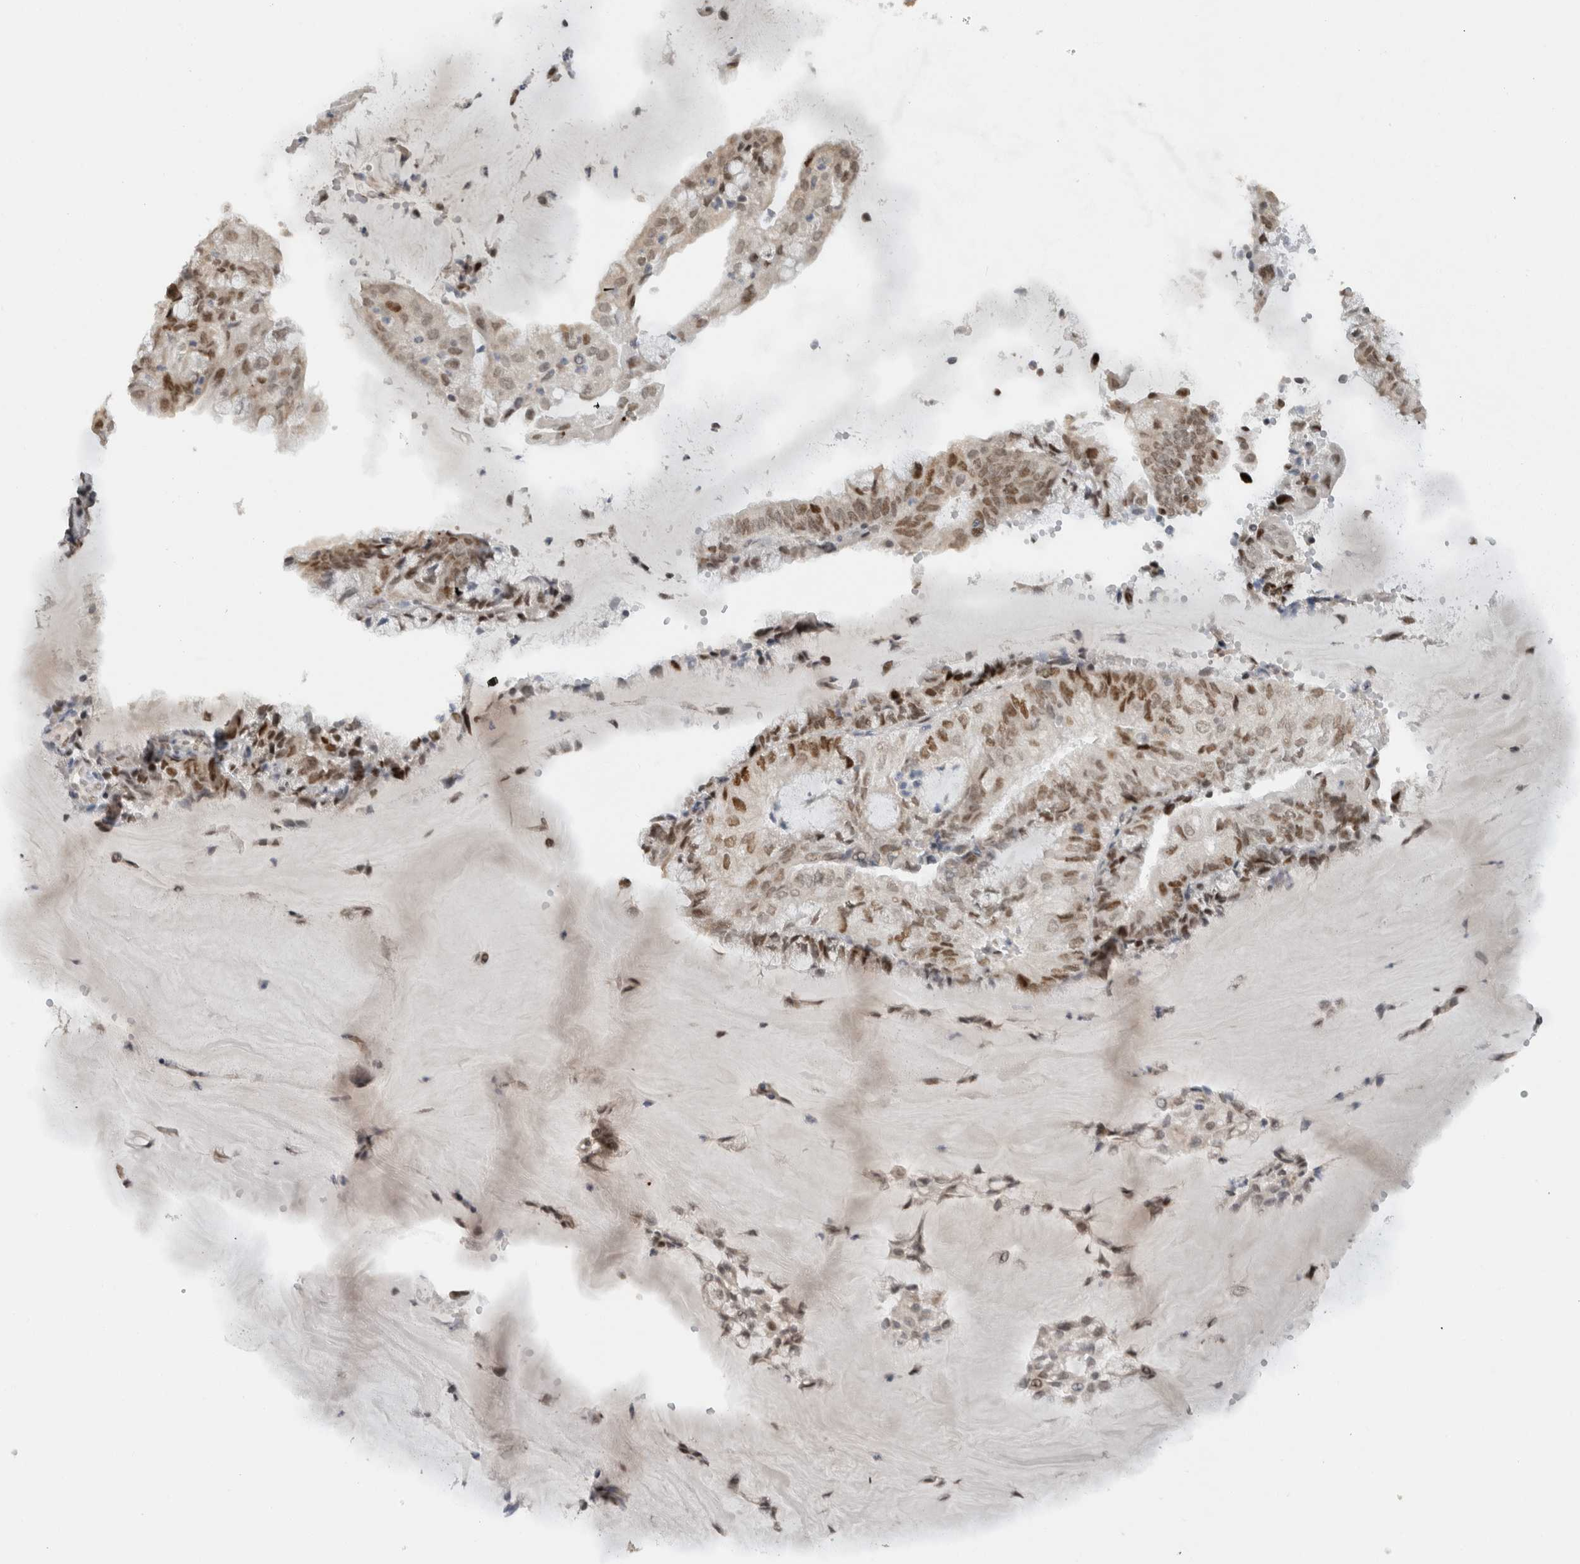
{"staining": {"intensity": "moderate", "quantity": ">75%", "location": "nuclear"}, "tissue": "endometrial cancer", "cell_type": "Tumor cells", "image_type": "cancer", "snomed": [{"axis": "morphology", "description": "Adenocarcinoma, NOS"}, {"axis": "topography", "description": "Endometrium"}], "caption": "This photomicrograph displays IHC staining of endometrial cancer, with medium moderate nuclear positivity in approximately >75% of tumor cells.", "gene": "HNRNPR", "patient": {"sex": "female", "age": 81}}